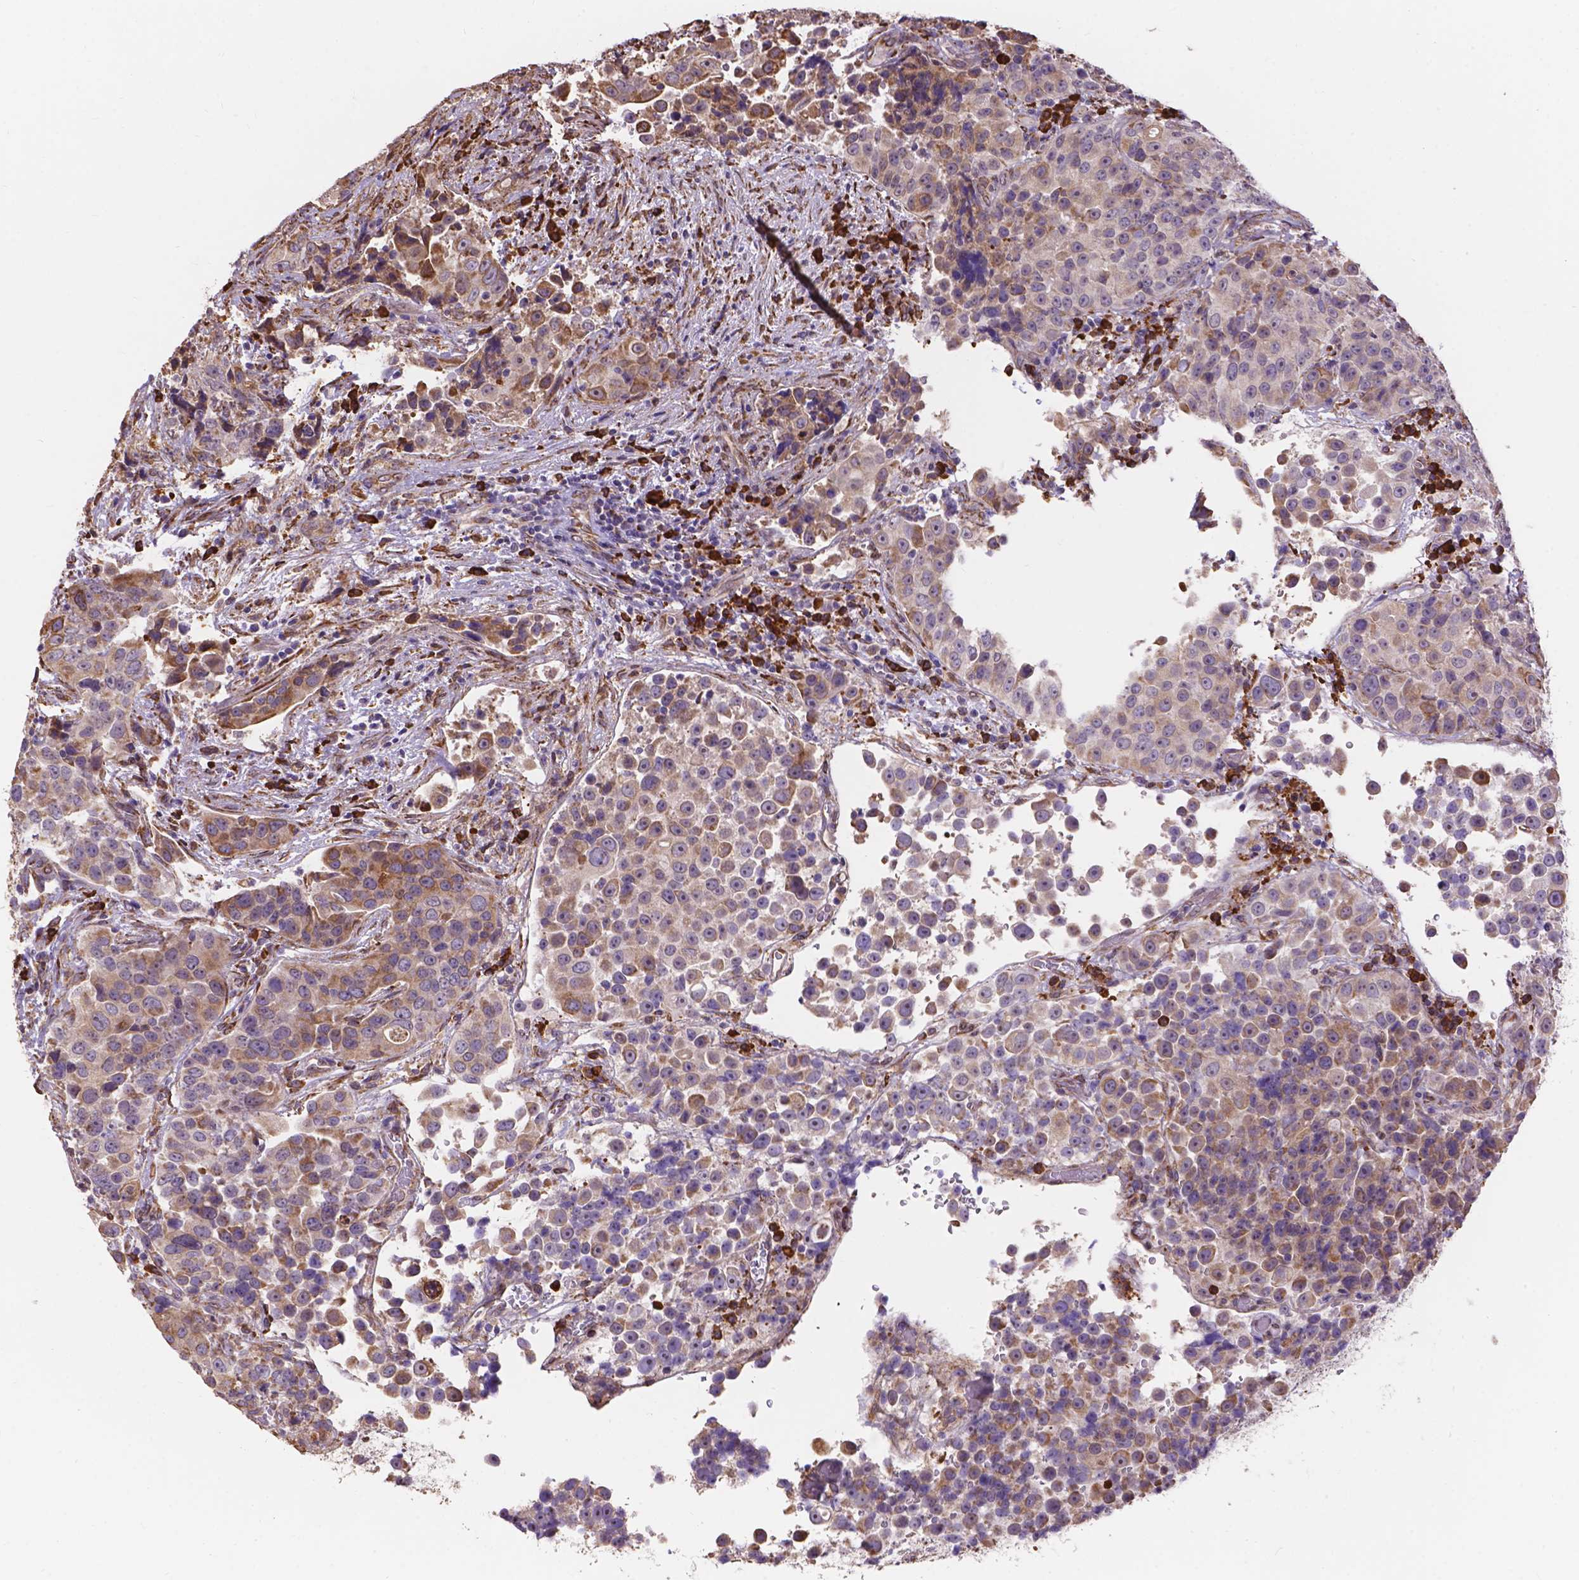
{"staining": {"intensity": "moderate", "quantity": "<25%", "location": "cytoplasmic/membranous"}, "tissue": "urothelial cancer", "cell_type": "Tumor cells", "image_type": "cancer", "snomed": [{"axis": "morphology", "description": "Urothelial carcinoma, NOS"}, {"axis": "topography", "description": "Urinary bladder"}], "caption": "Transitional cell carcinoma tissue exhibits moderate cytoplasmic/membranous staining in about <25% of tumor cells (DAB (3,3'-diaminobenzidine) = brown stain, brightfield microscopy at high magnification).", "gene": "IPO11", "patient": {"sex": "male", "age": 52}}